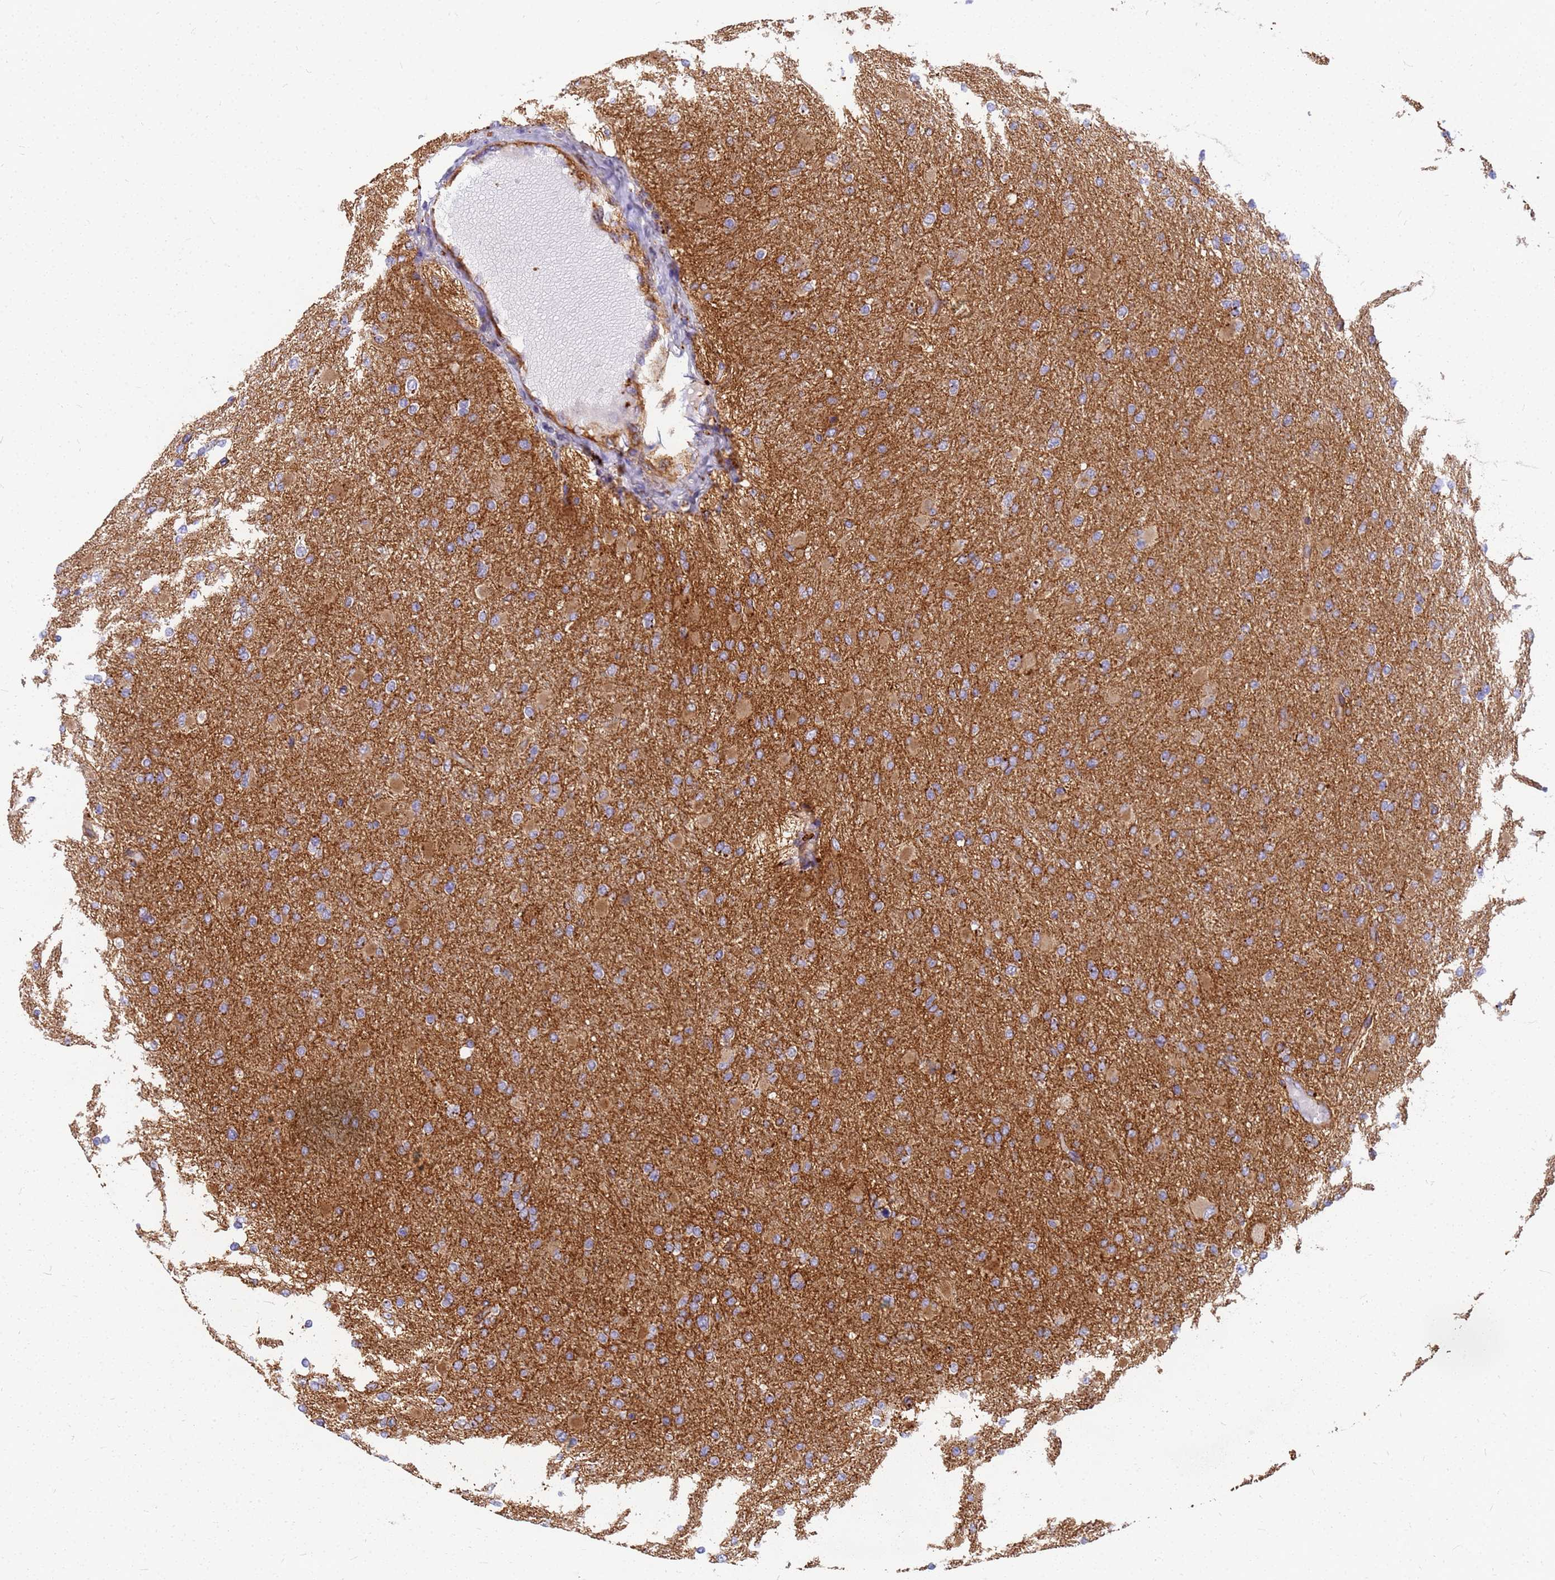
{"staining": {"intensity": "weak", "quantity": ">75%", "location": "cytoplasmic/membranous"}, "tissue": "glioma", "cell_type": "Tumor cells", "image_type": "cancer", "snomed": [{"axis": "morphology", "description": "Glioma, malignant, High grade"}, {"axis": "topography", "description": "Cerebral cortex"}], "caption": "Human high-grade glioma (malignant) stained with a brown dye shows weak cytoplasmic/membranous positive positivity in about >75% of tumor cells.", "gene": "C2CD5", "patient": {"sex": "female", "age": 36}}